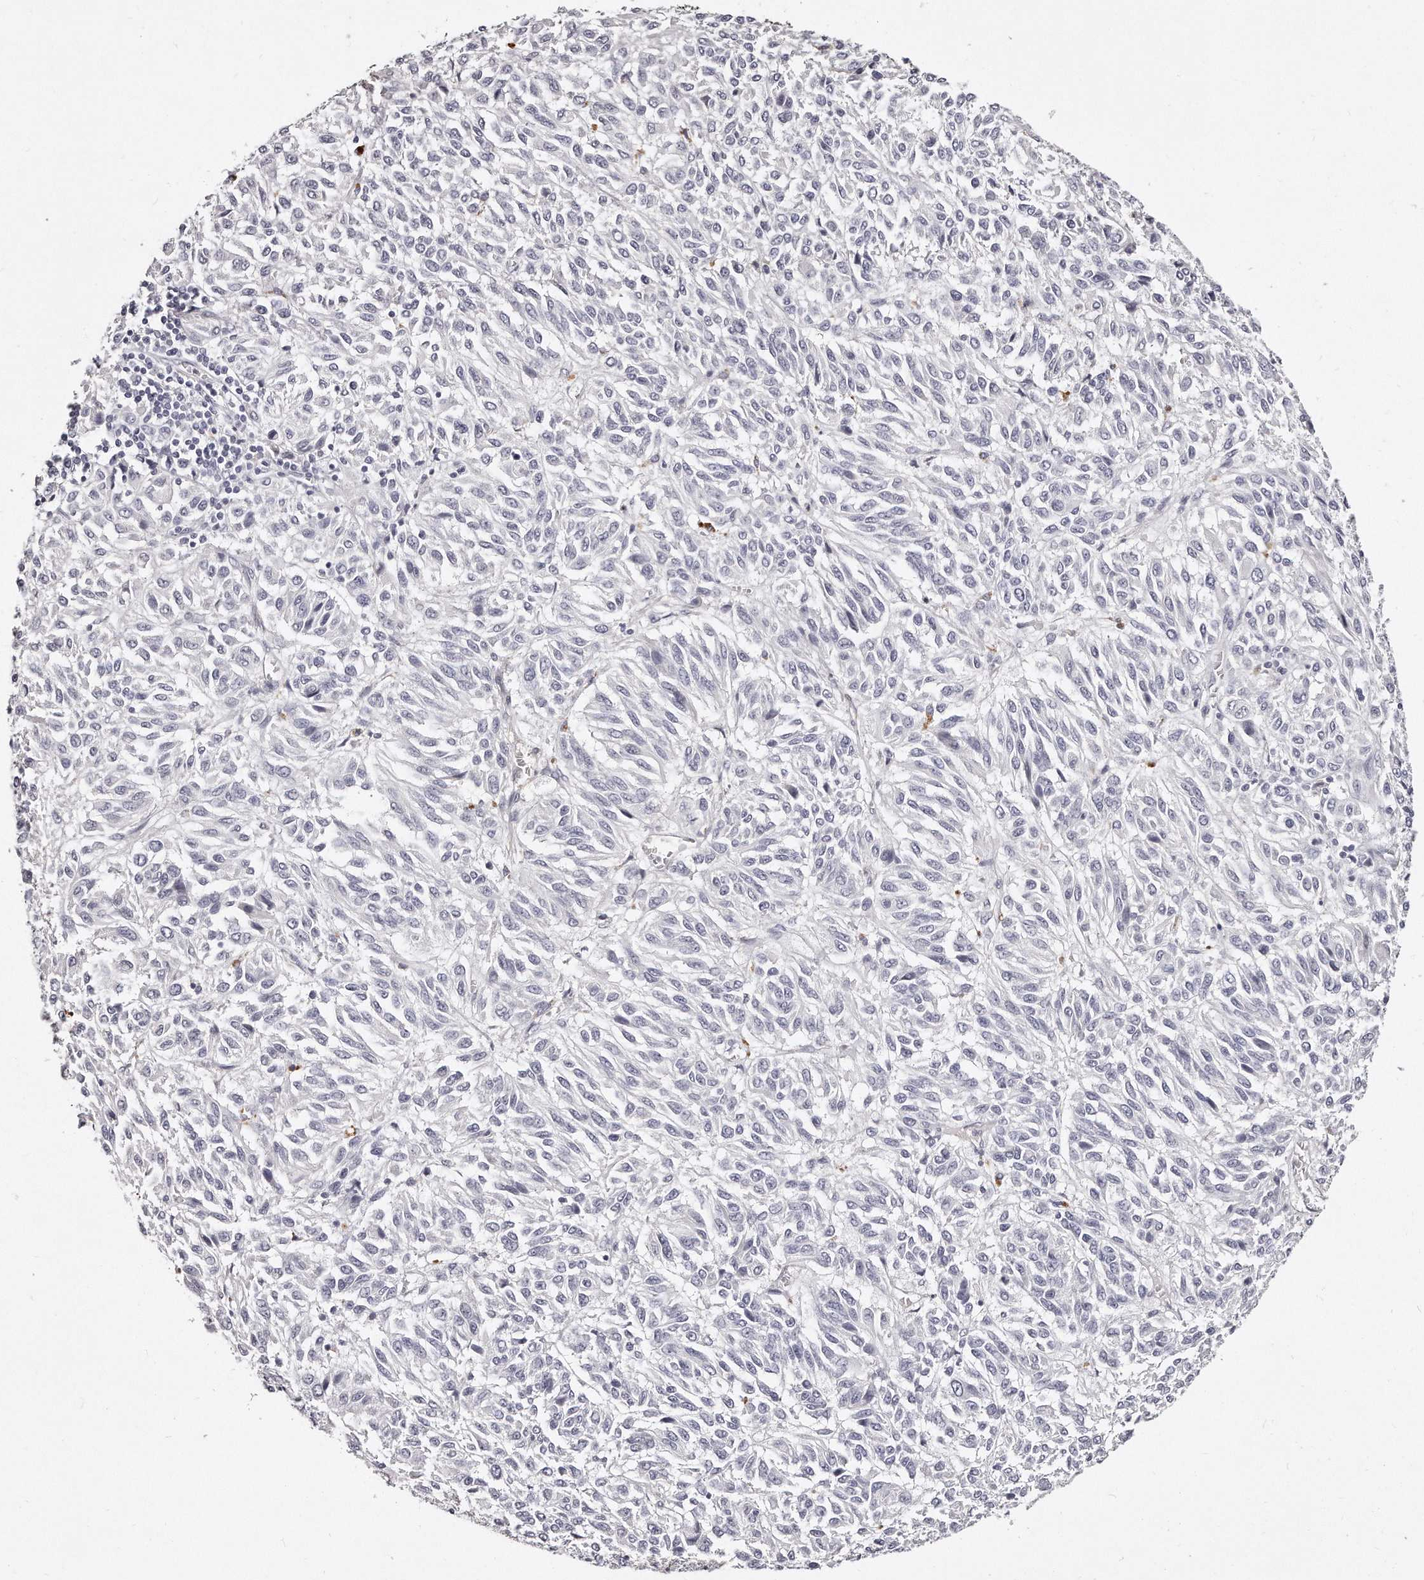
{"staining": {"intensity": "negative", "quantity": "none", "location": "none"}, "tissue": "melanoma", "cell_type": "Tumor cells", "image_type": "cancer", "snomed": [{"axis": "morphology", "description": "Malignant melanoma, Metastatic site"}, {"axis": "topography", "description": "Lung"}], "caption": "Tumor cells show no significant protein expression in malignant melanoma (metastatic site).", "gene": "LMOD1", "patient": {"sex": "male", "age": 64}}